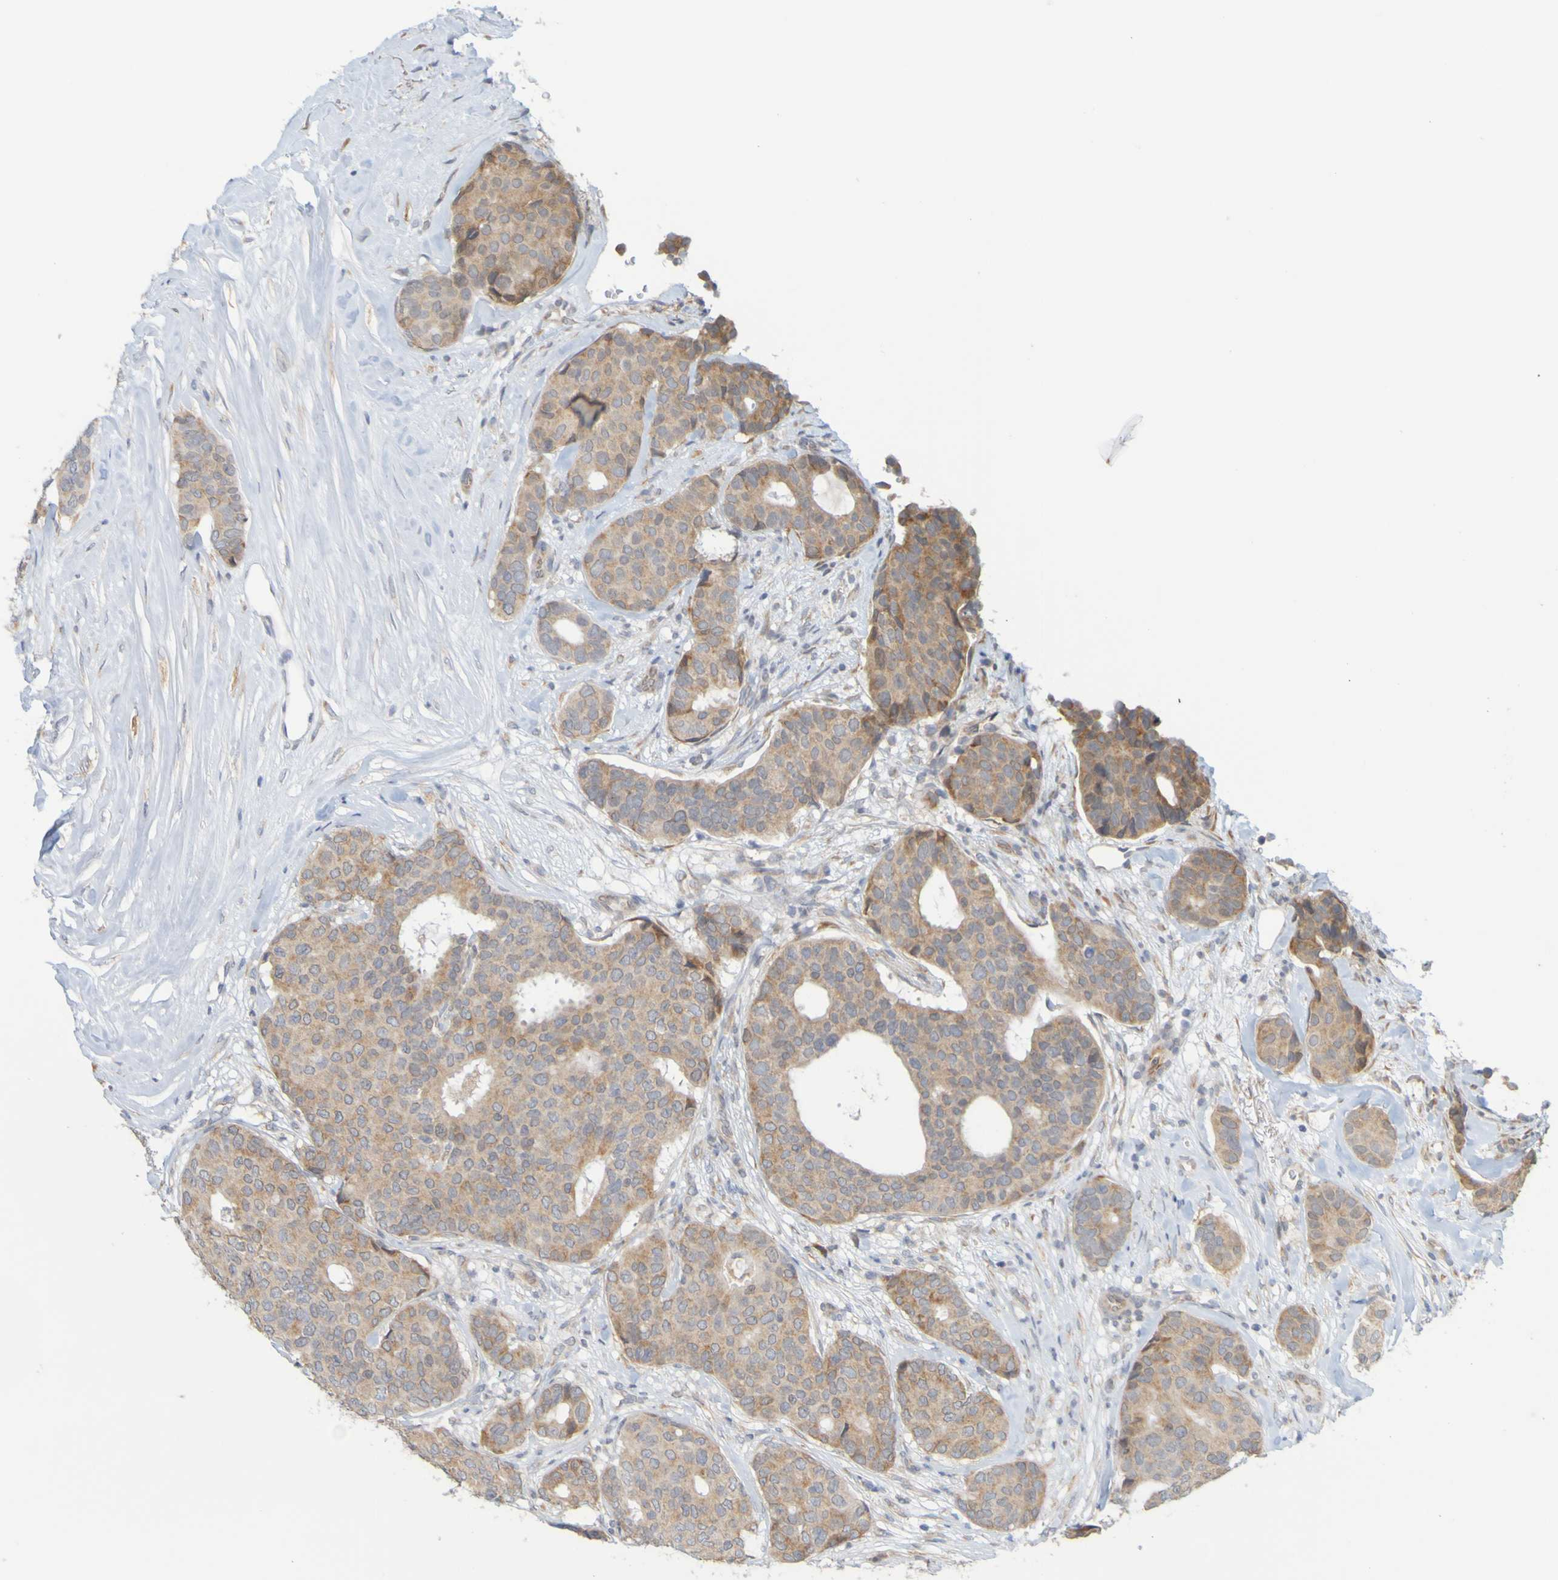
{"staining": {"intensity": "moderate", "quantity": ">75%", "location": "cytoplasmic/membranous"}, "tissue": "breast cancer", "cell_type": "Tumor cells", "image_type": "cancer", "snomed": [{"axis": "morphology", "description": "Duct carcinoma"}, {"axis": "topography", "description": "Breast"}], "caption": "An image of human breast invasive ductal carcinoma stained for a protein shows moderate cytoplasmic/membranous brown staining in tumor cells.", "gene": "MOGS", "patient": {"sex": "female", "age": 75}}